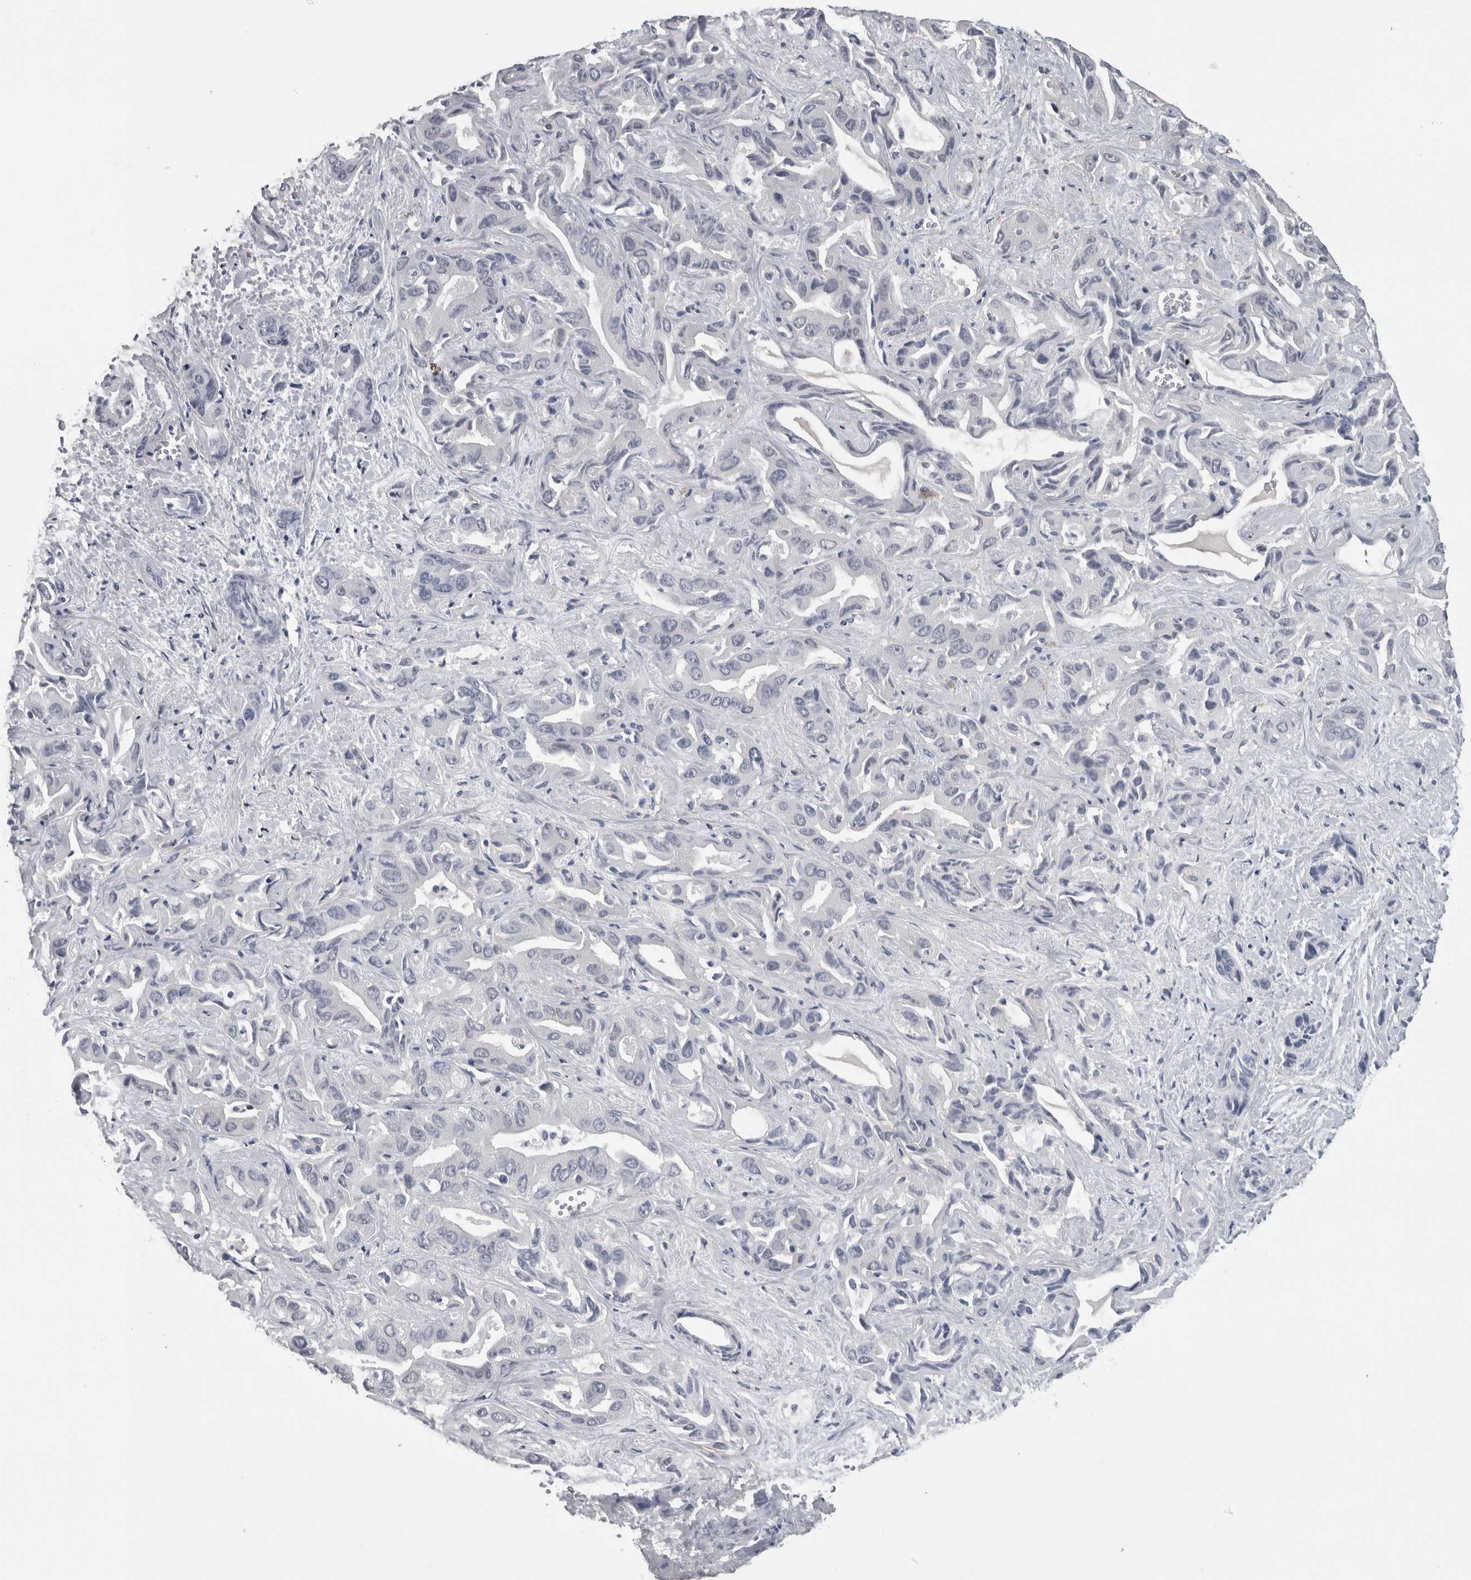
{"staining": {"intensity": "negative", "quantity": "none", "location": "none"}, "tissue": "liver cancer", "cell_type": "Tumor cells", "image_type": "cancer", "snomed": [{"axis": "morphology", "description": "Cholangiocarcinoma"}, {"axis": "topography", "description": "Liver"}], "caption": "The micrograph exhibits no significant positivity in tumor cells of liver cancer.", "gene": "NAPRT", "patient": {"sex": "female", "age": 52}}